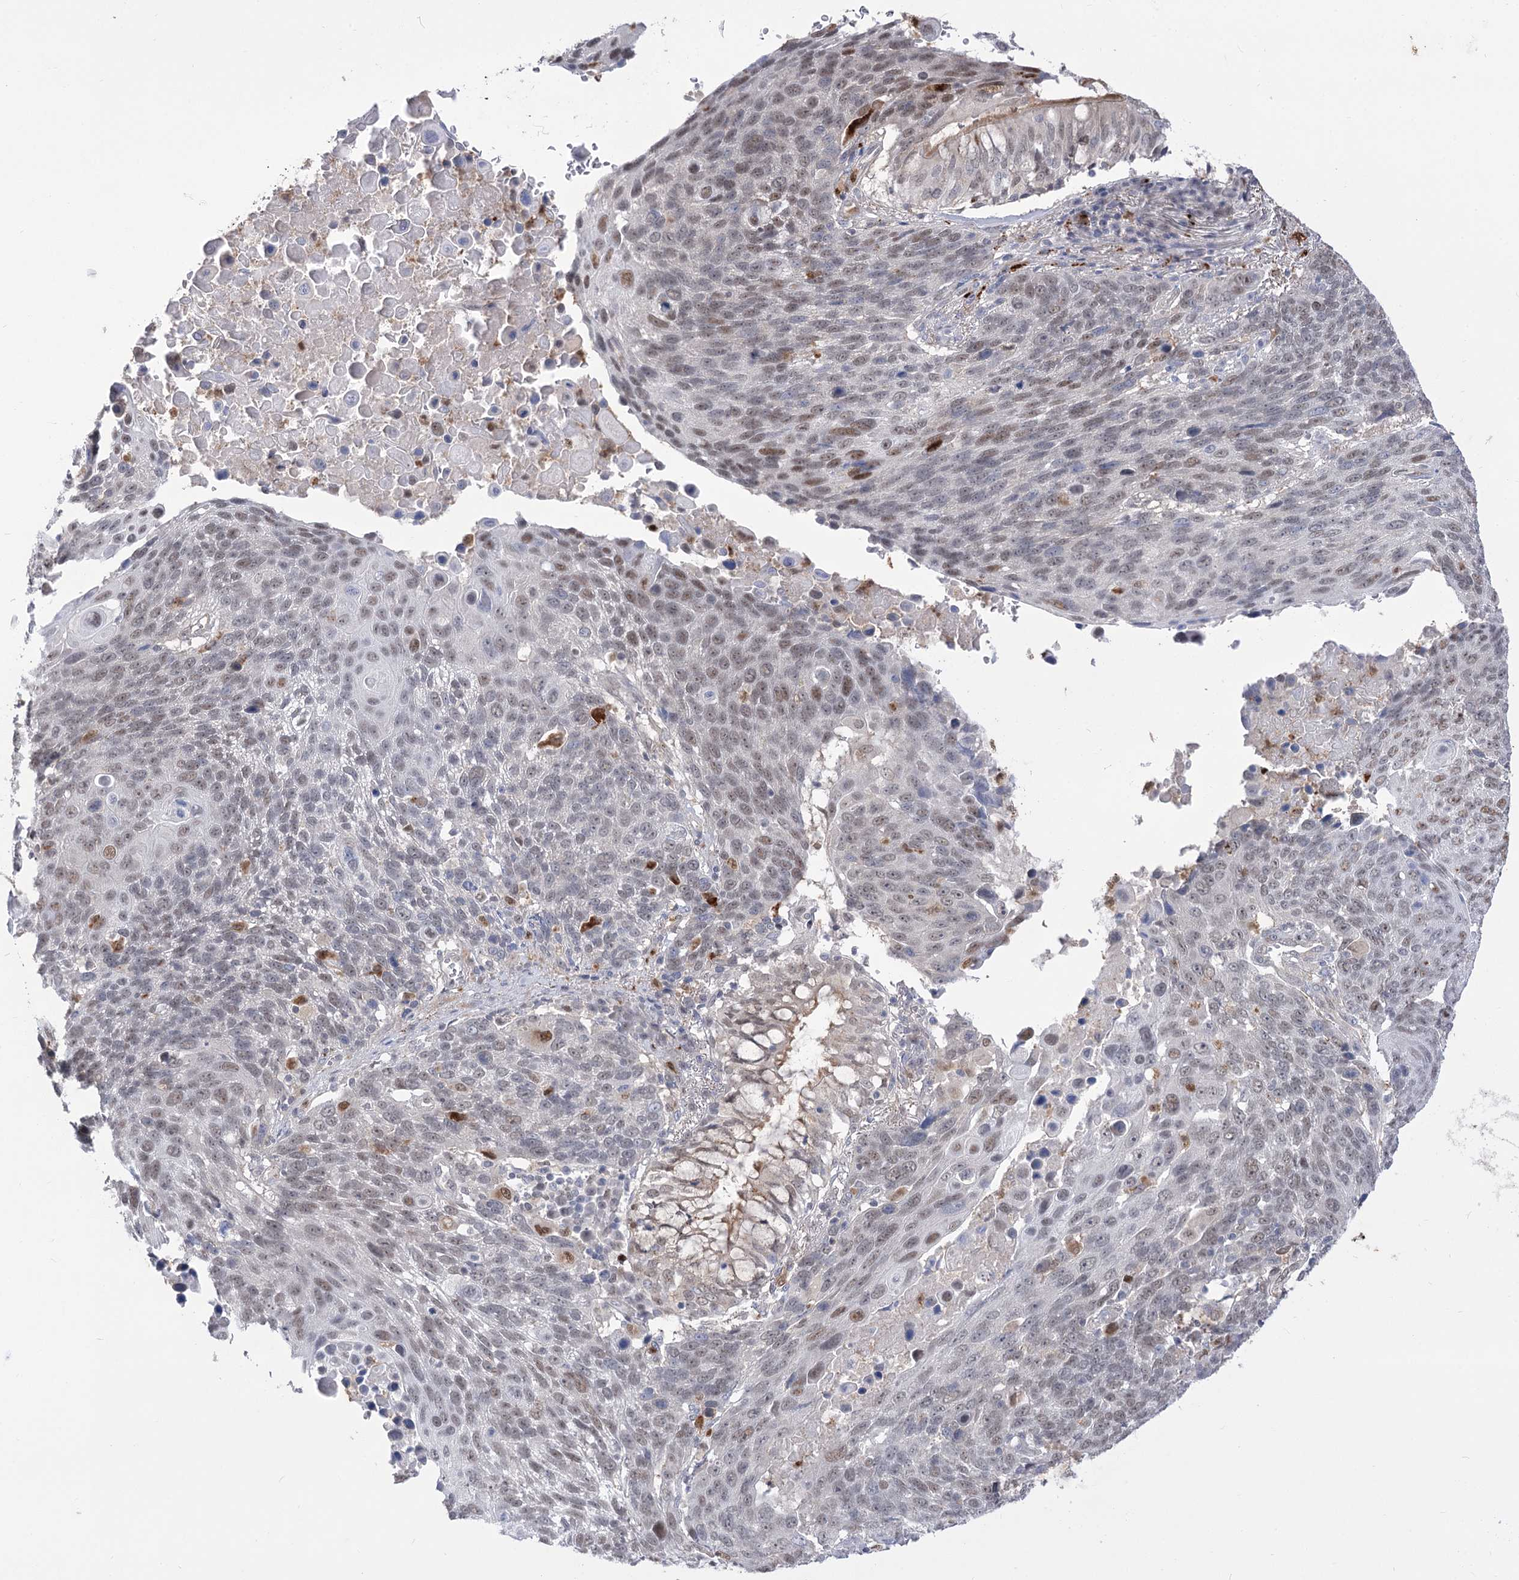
{"staining": {"intensity": "moderate", "quantity": "25%-75%", "location": "nuclear"}, "tissue": "lung cancer", "cell_type": "Tumor cells", "image_type": "cancer", "snomed": [{"axis": "morphology", "description": "Squamous cell carcinoma, NOS"}, {"axis": "topography", "description": "Lung"}], "caption": "A histopathology image showing moderate nuclear expression in approximately 25%-75% of tumor cells in lung cancer (squamous cell carcinoma), as visualized by brown immunohistochemical staining.", "gene": "SIAE", "patient": {"sex": "male", "age": 66}}